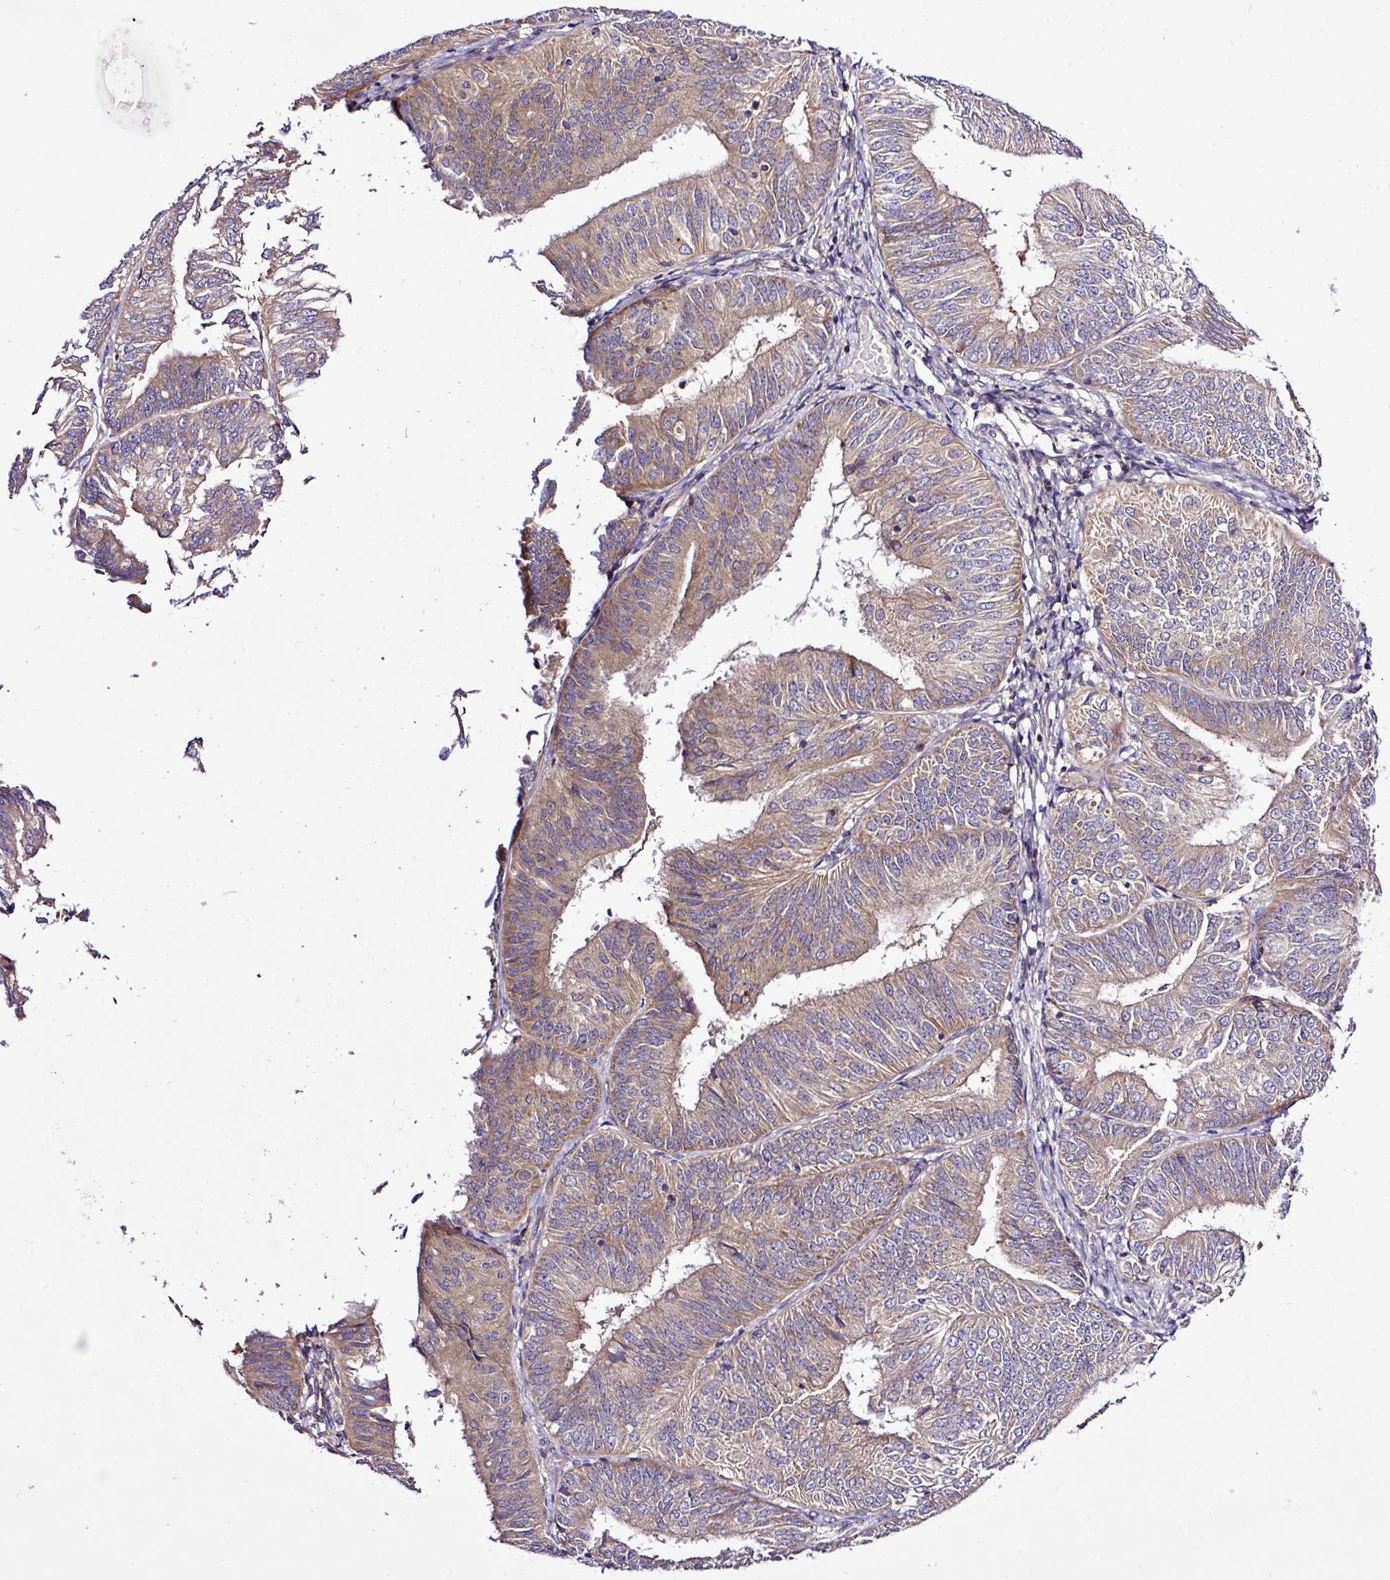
{"staining": {"intensity": "moderate", "quantity": "25%-75%", "location": "cytoplasmic/membranous"}, "tissue": "endometrial cancer", "cell_type": "Tumor cells", "image_type": "cancer", "snomed": [{"axis": "morphology", "description": "Adenocarcinoma, NOS"}, {"axis": "topography", "description": "Endometrium"}], "caption": "This is an image of IHC staining of endometrial cancer (adenocarcinoma), which shows moderate positivity in the cytoplasmic/membranous of tumor cells.", "gene": "TM2D2", "patient": {"sex": "female", "age": 58}}